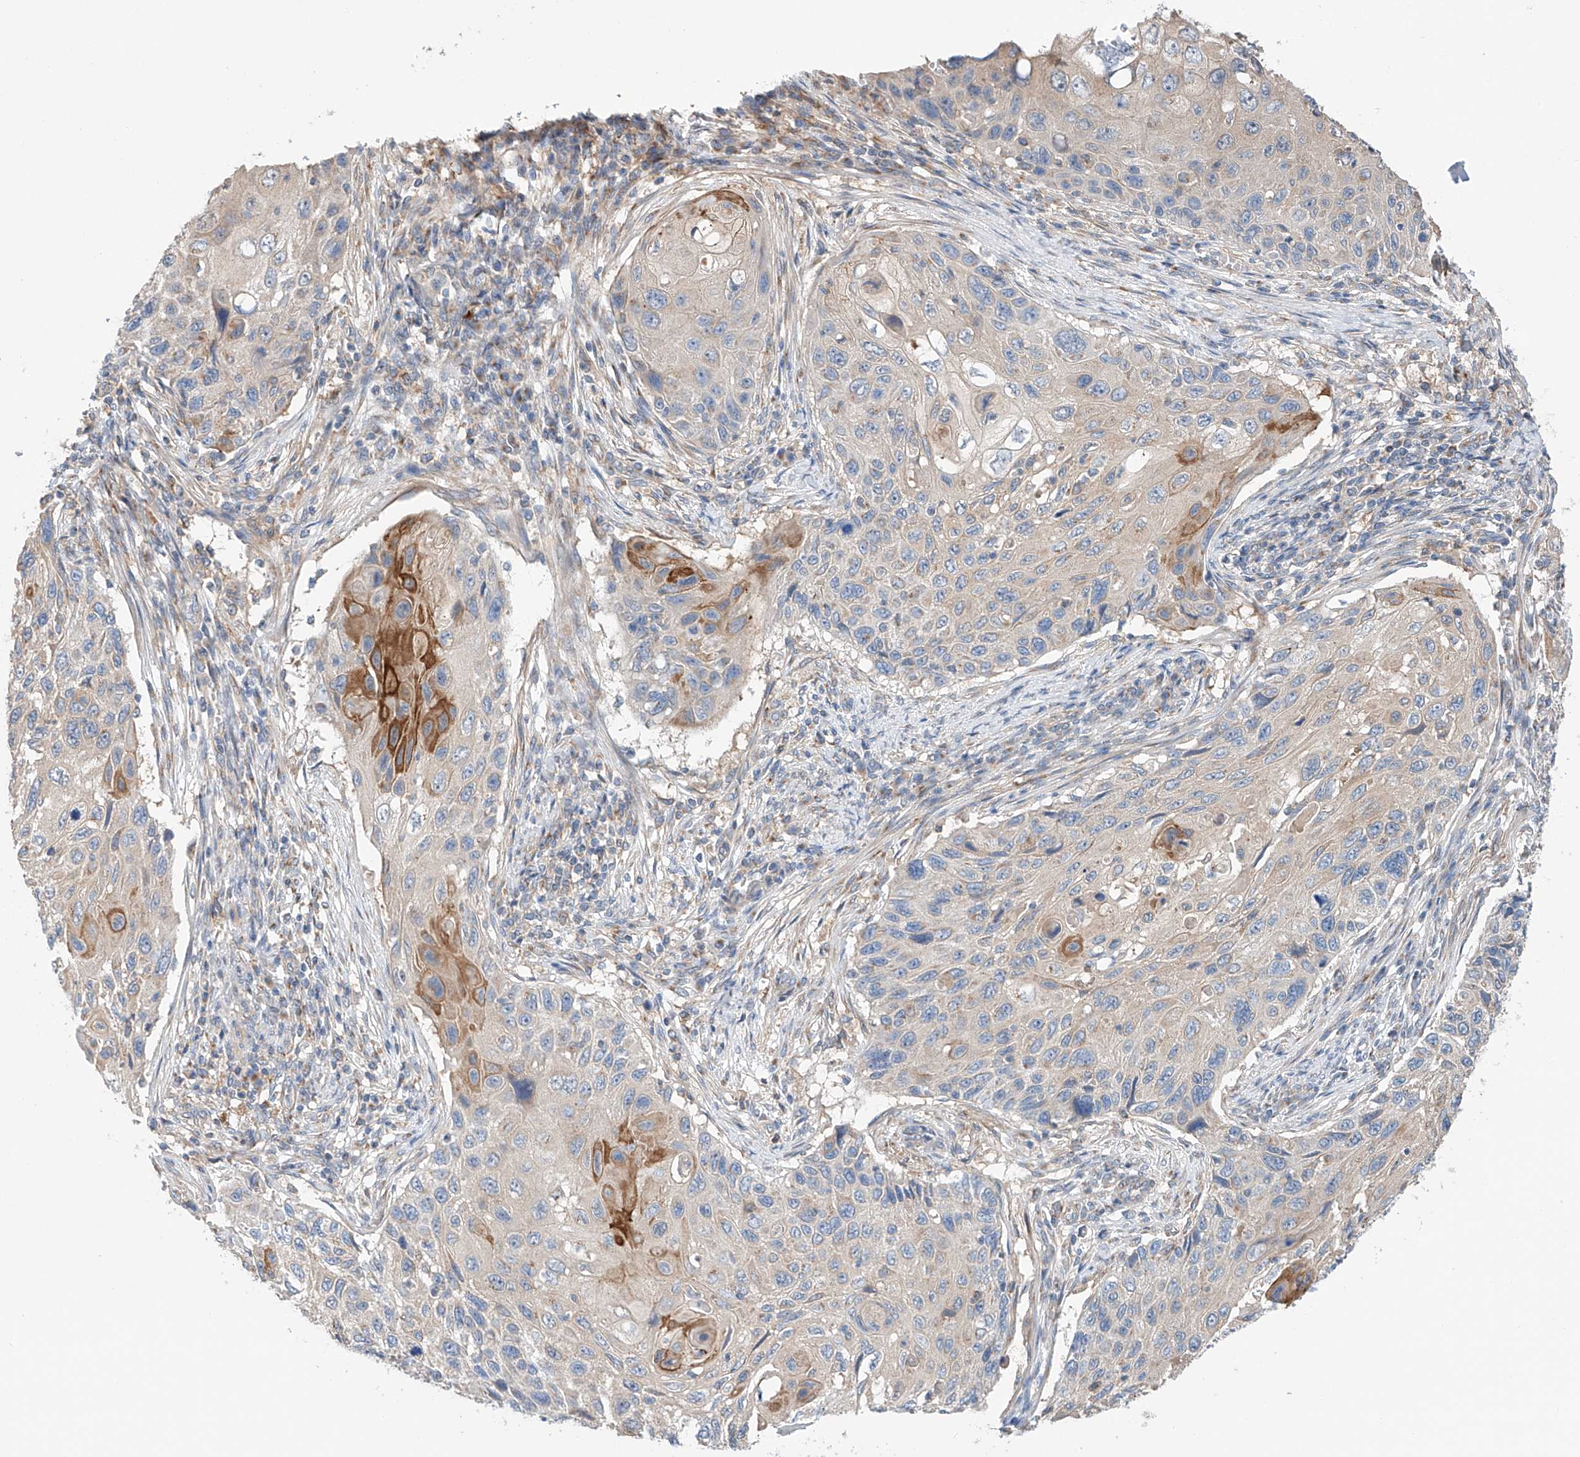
{"staining": {"intensity": "moderate", "quantity": "<25%", "location": "cytoplasmic/membranous"}, "tissue": "cervical cancer", "cell_type": "Tumor cells", "image_type": "cancer", "snomed": [{"axis": "morphology", "description": "Squamous cell carcinoma, NOS"}, {"axis": "topography", "description": "Cervix"}], "caption": "High-power microscopy captured an immunohistochemistry (IHC) image of cervical cancer (squamous cell carcinoma), revealing moderate cytoplasmic/membranous positivity in approximately <25% of tumor cells. (Stains: DAB in brown, nuclei in blue, Microscopy: brightfield microscopy at high magnification).", "gene": "SLC22A7", "patient": {"sex": "female", "age": 70}}